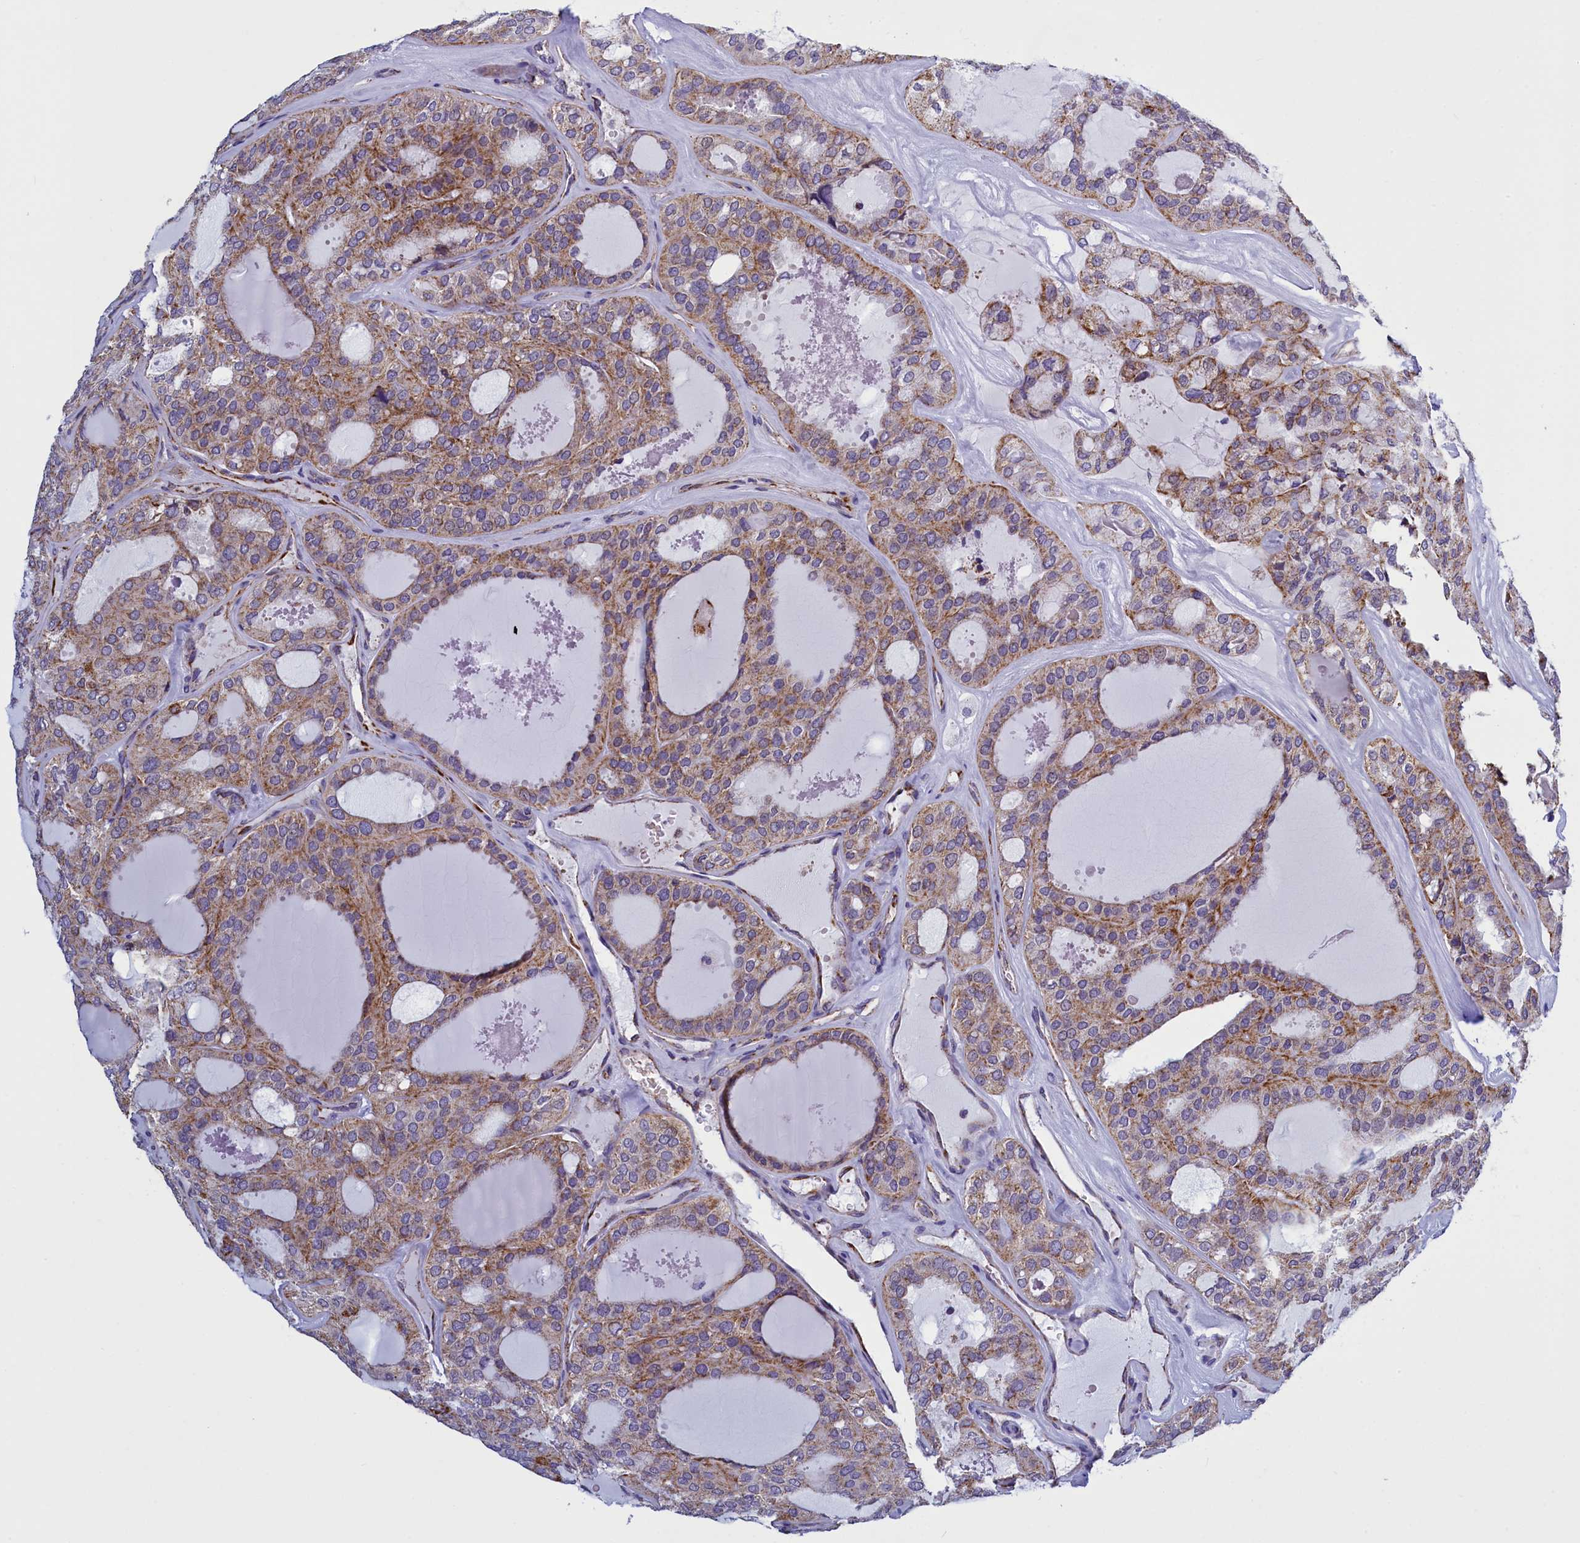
{"staining": {"intensity": "moderate", "quantity": ">75%", "location": "cytoplasmic/membranous"}, "tissue": "thyroid cancer", "cell_type": "Tumor cells", "image_type": "cancer", "snomed": [{"axis": "morphology", "description": "Follicular adenoma carcinoma, NOS"}, {"axis": "topography", "description": "Thyroid gland"}], "caption": "Immunohistochemistry (IHC) photomicrograph of human thyroid follicular adenoma carcinoma stained for a protein (brown), which displays medium levels of moderate cytoplasmic/membranous expression in approximately >75% of tumor cells.", "gene": "IFT122", "patient": {"sex": "male", "age": 75}}